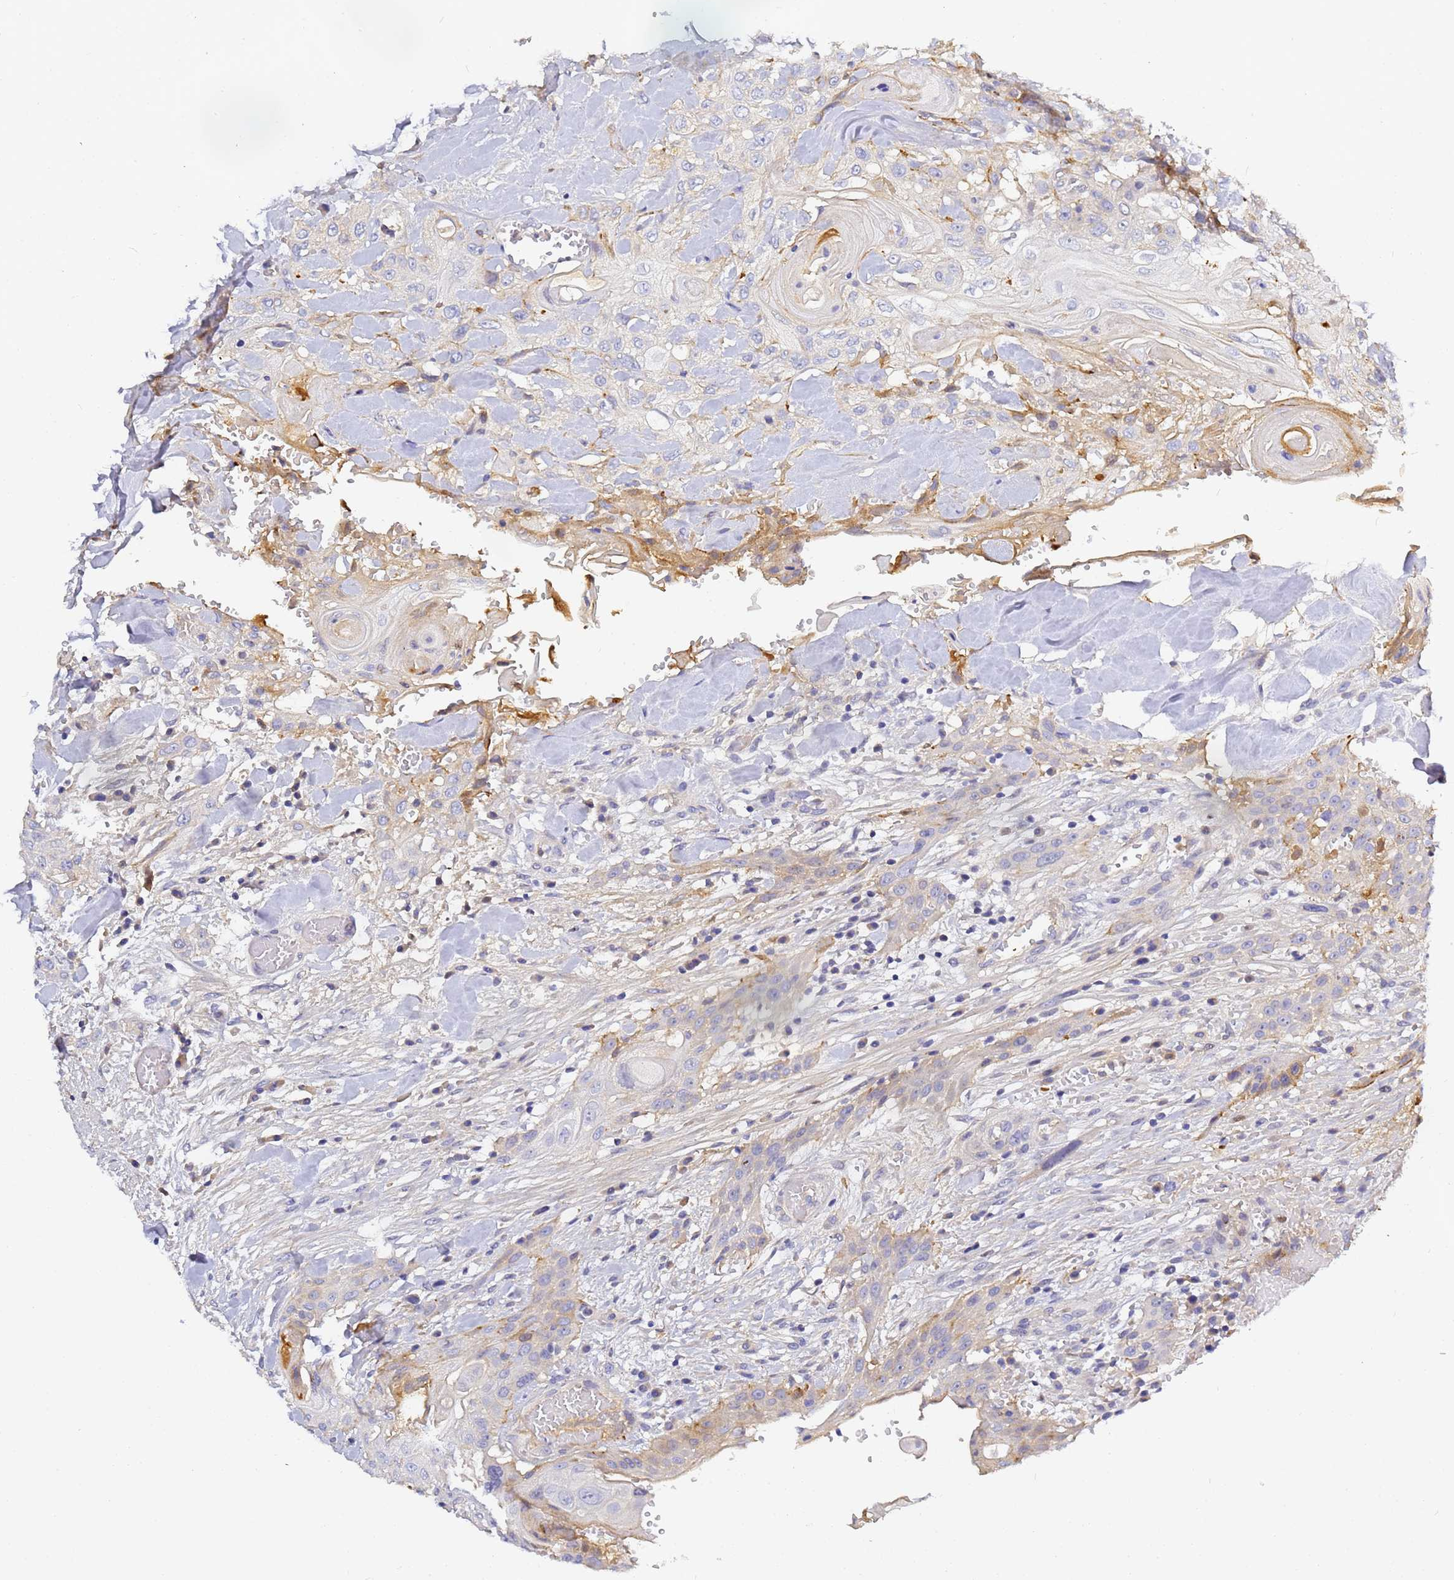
{"staining": {"intensity": "negative", "quantity": "none", "location": "none"}, "tissue": "head and neck cancer", "cell_type": "Tumor cells", "image_type": "cancer", "snomed": [{"axis": "morphology", "description": "Squamous cell carcinoma, NOS"}, {"axis": "topography", "description": "Head-Neck"}], "caption": "Tumor cells are negative for brown protein staining in head and neck cancer. Nuclei are stained in blue.", "gene": "CFH", "patient": {"sex": "female", "age": 43}}